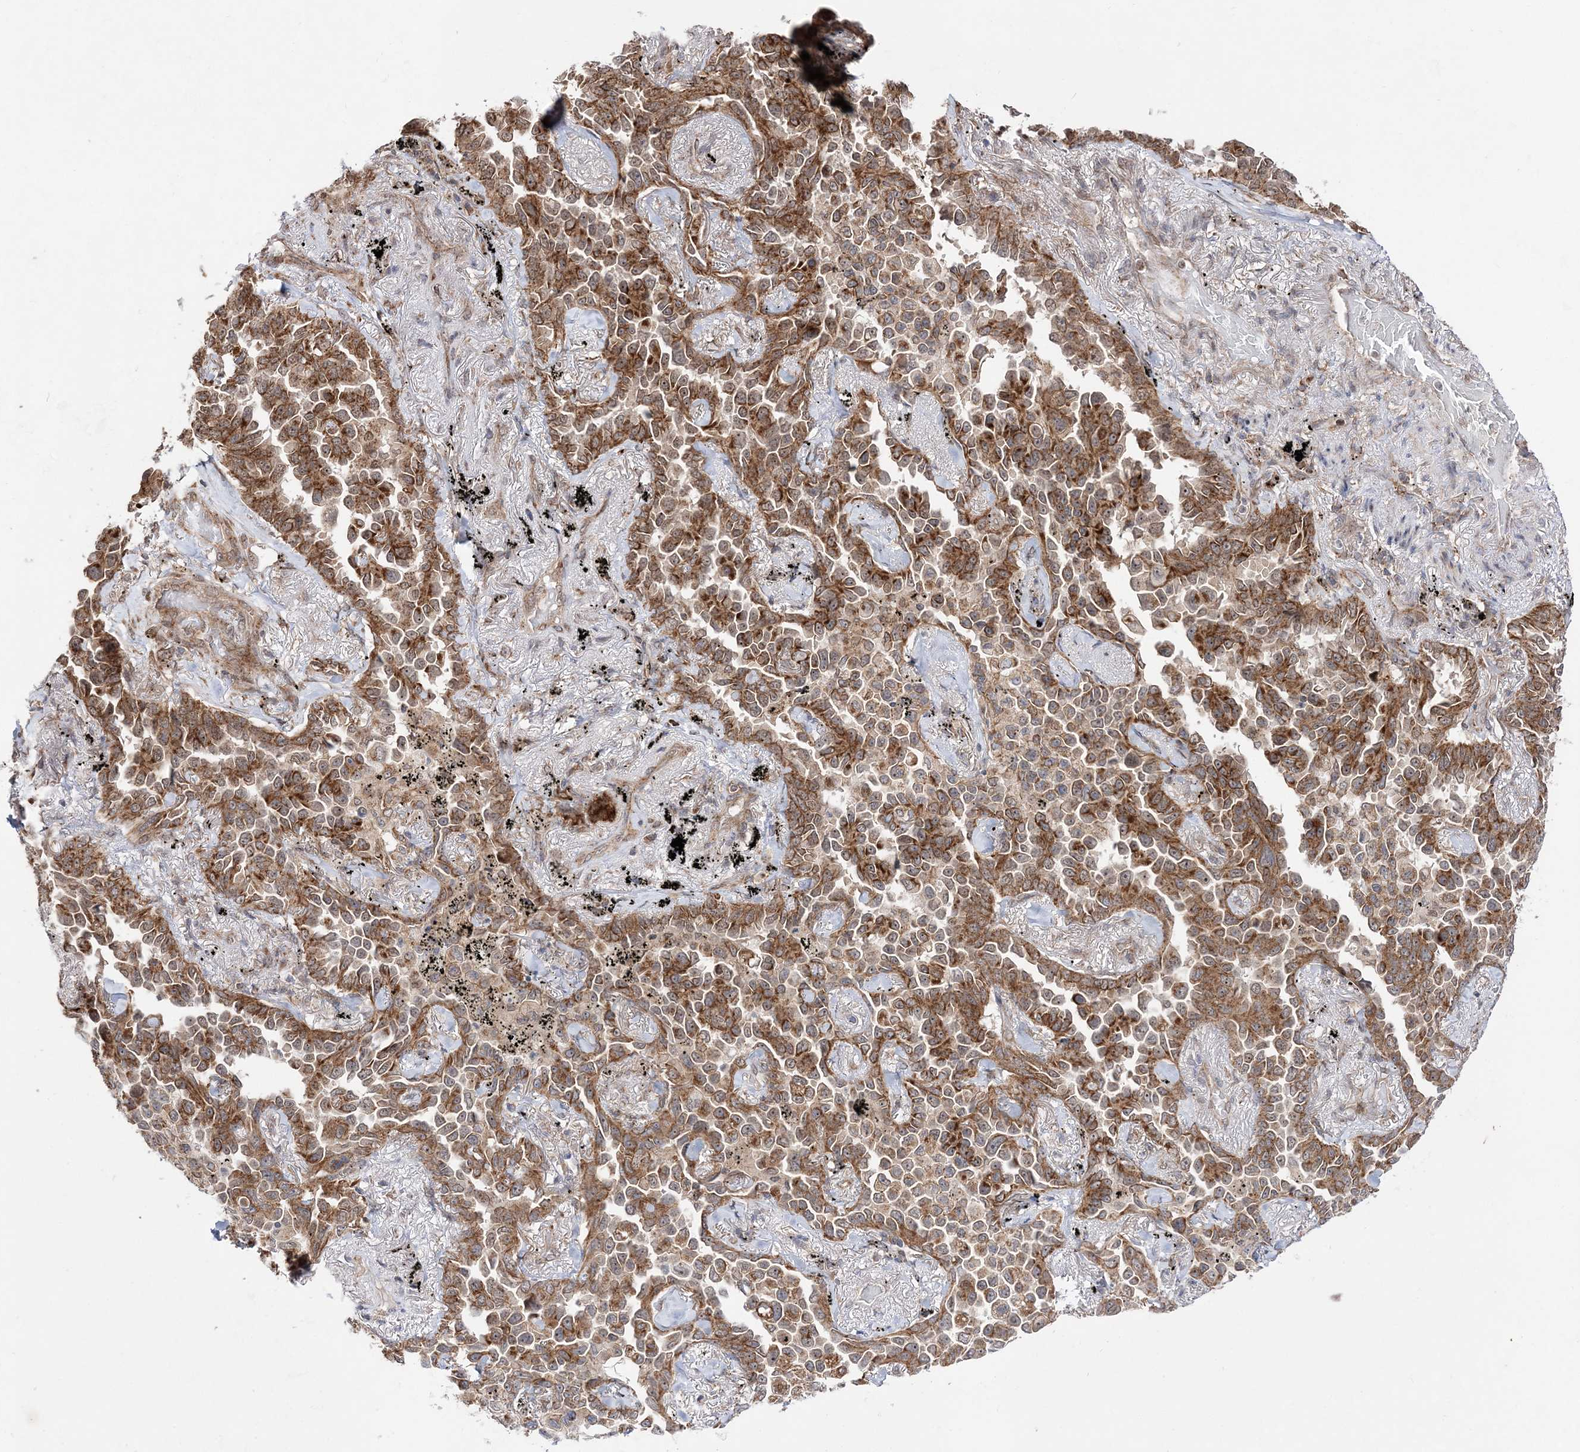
{"staining": {"intensity": "moderate", "quantity": ">75%", "location": "cytoplasmic/membranous"}, "tissue": "lung cancer", "cell_type": "Tumor cells", "image_type": "cancer", "snomed": [{"axis": "morphology", "description": "Adenocarcinoma, NOS"}, {"axis": "topography", "description": "Lung"}], "caption": "Adenocarcinoma (lung) tissue exhibits moderate cytoplasmic/membranous expression in approximately >75% of tumor cells", "gene": "DALRD3", "patient": {"sex": "female", "age": 67}}